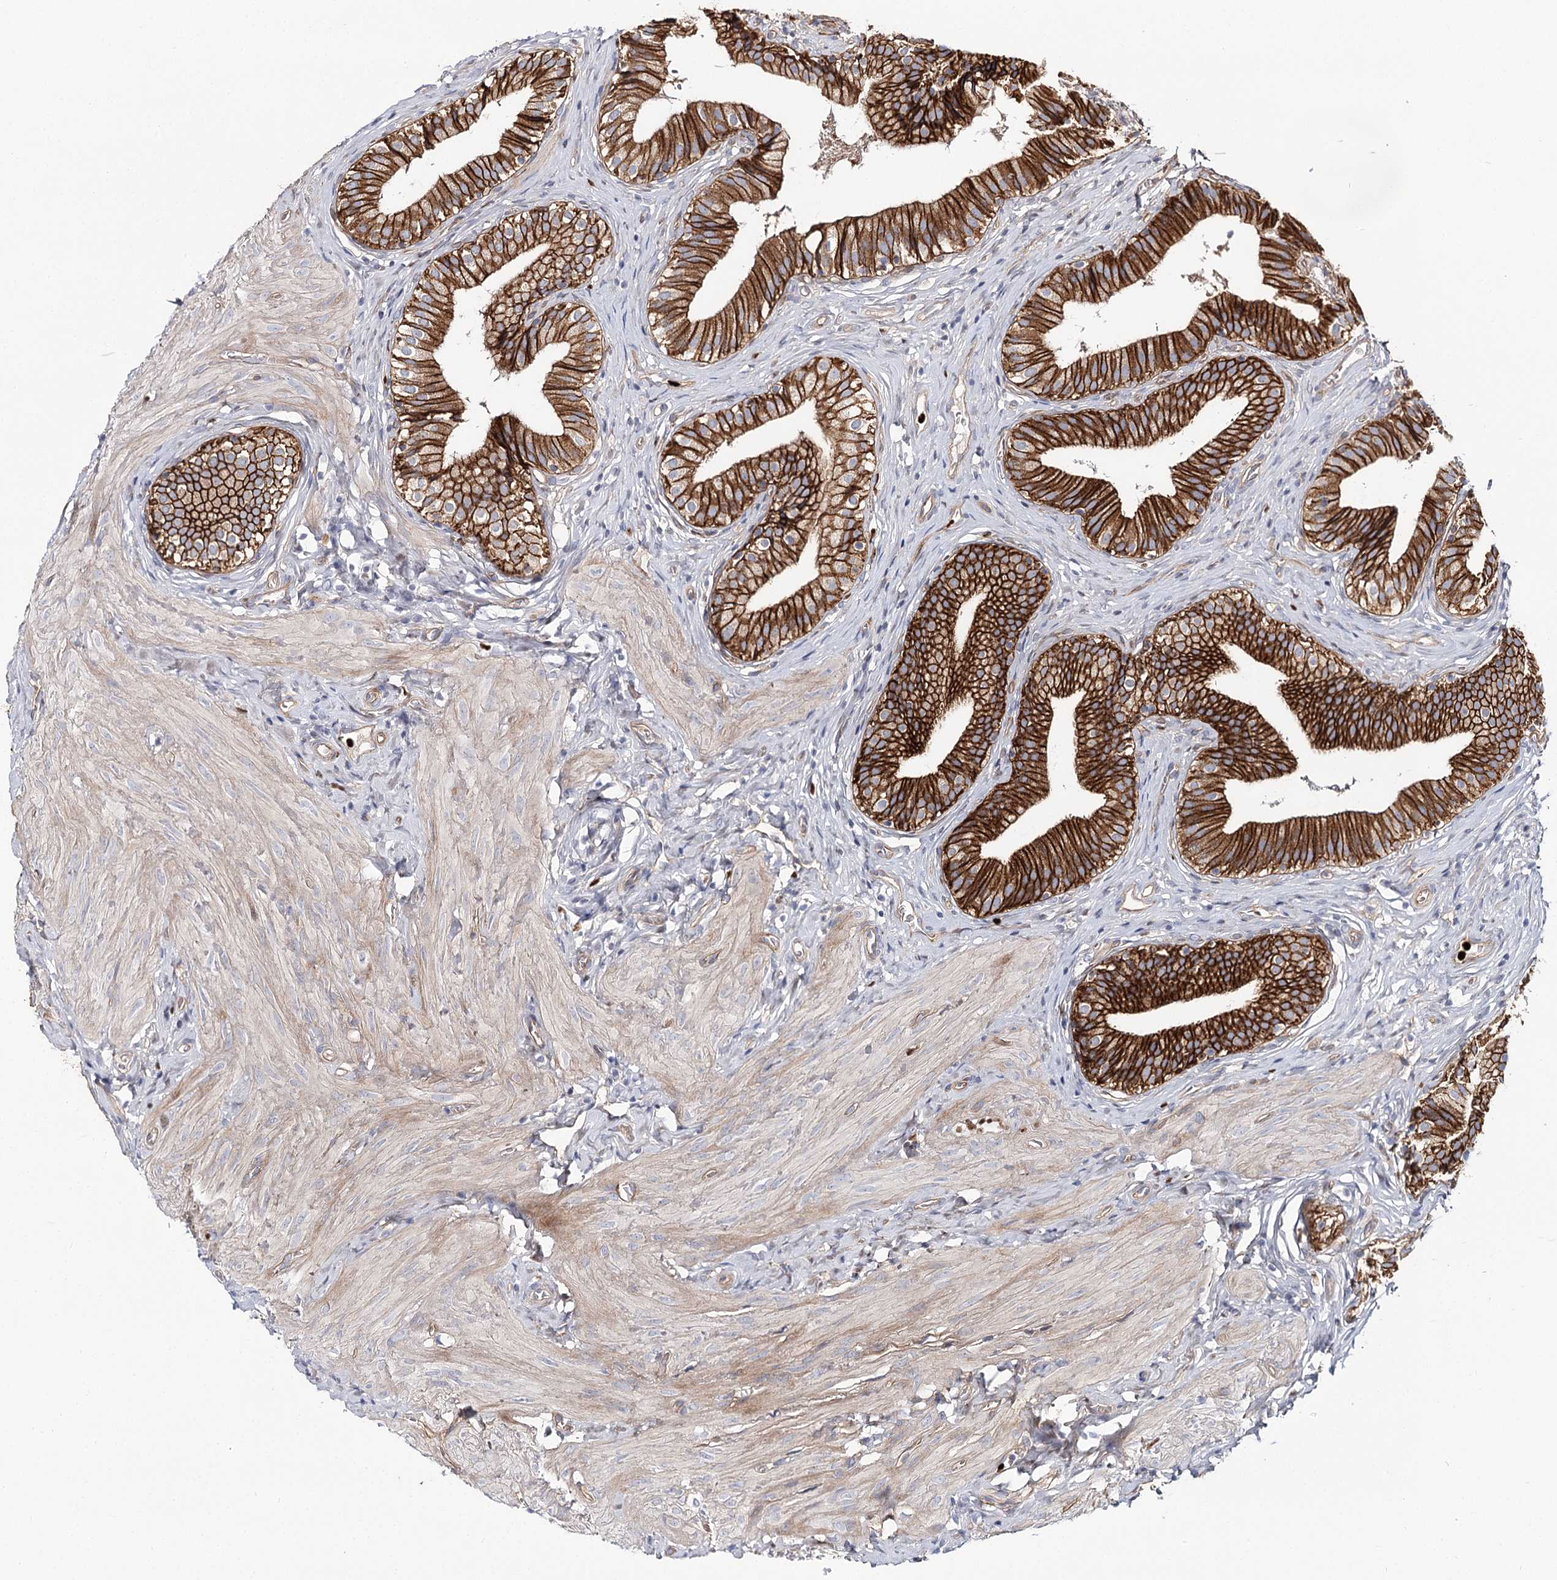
{"staining": {"intensity": "strong", "quantity": ">75%", "location": "cytoplasmic/membranous"}, "tissue": "gallbladder", "cell_type": "Glandular cells", "image_type": "normal", "snomed": [{"axis": "morphology", "description": "Normal tissue, NOS"}, {"axis": "topography", "description": "Gallbladder"}], "caption": "Protein expression analysis of normal gallbladder shows strong cytoplasmic/membranous expression in approximately >75% of glandular cells.", "gene": "C11orf52", "patient": {"sex": "female", "age": 47}}